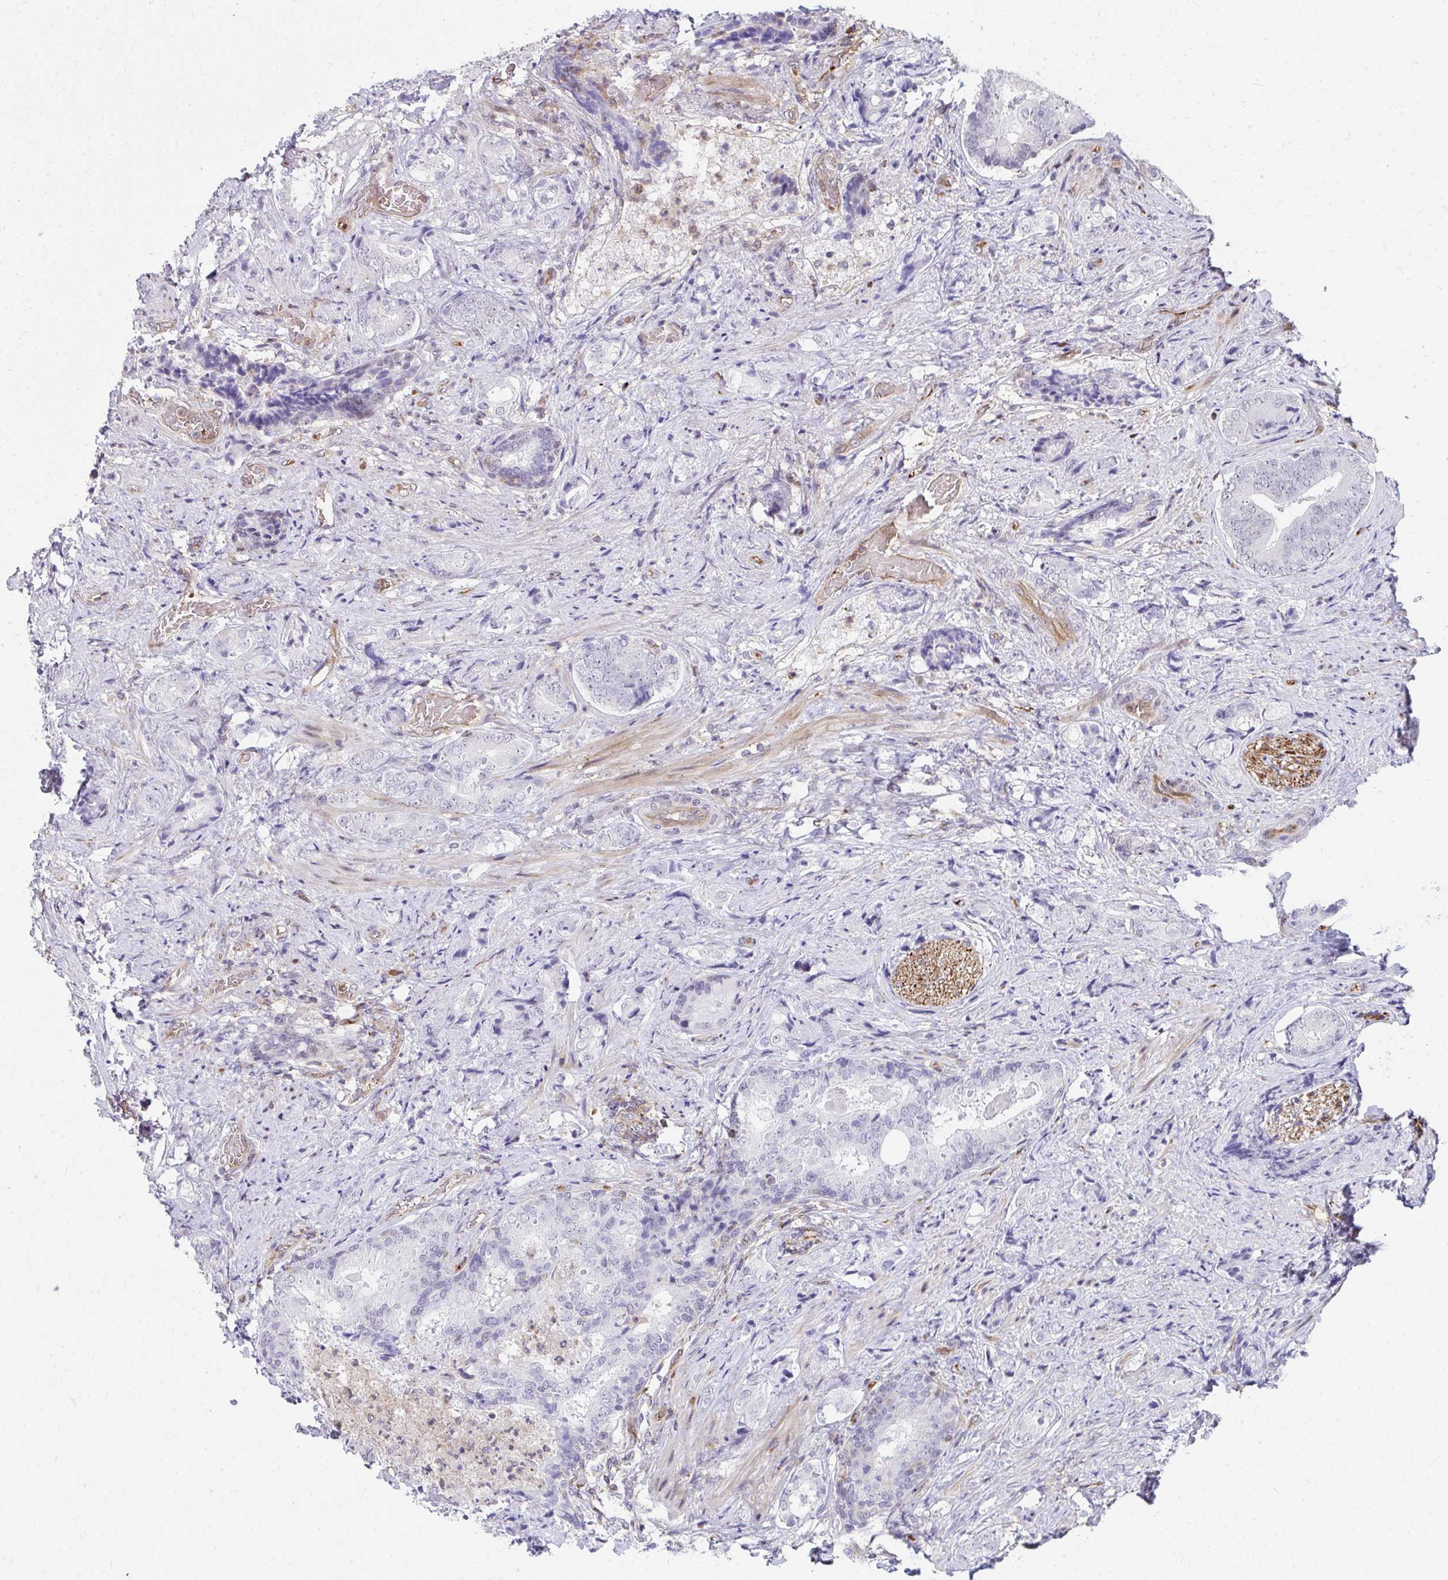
{"staining": {"intensity": "negative", "quantity": "none", "location": "none"}, "tissue": "prostate cancer", "cell_type": "Tumor cells", "image_type": "cancer", "snomed": [{"axis": "morphology", "description": "Adenocarcinoma, High grade"}, {"axis": "topography", "description": "Prostate"}], "caption": "An image of human adenocarcinoma (high-grade) (prostate) is negative for staining in tumor cells.", "gene": "FOXN3", "patient": {"sex": "male", "age": 62}}